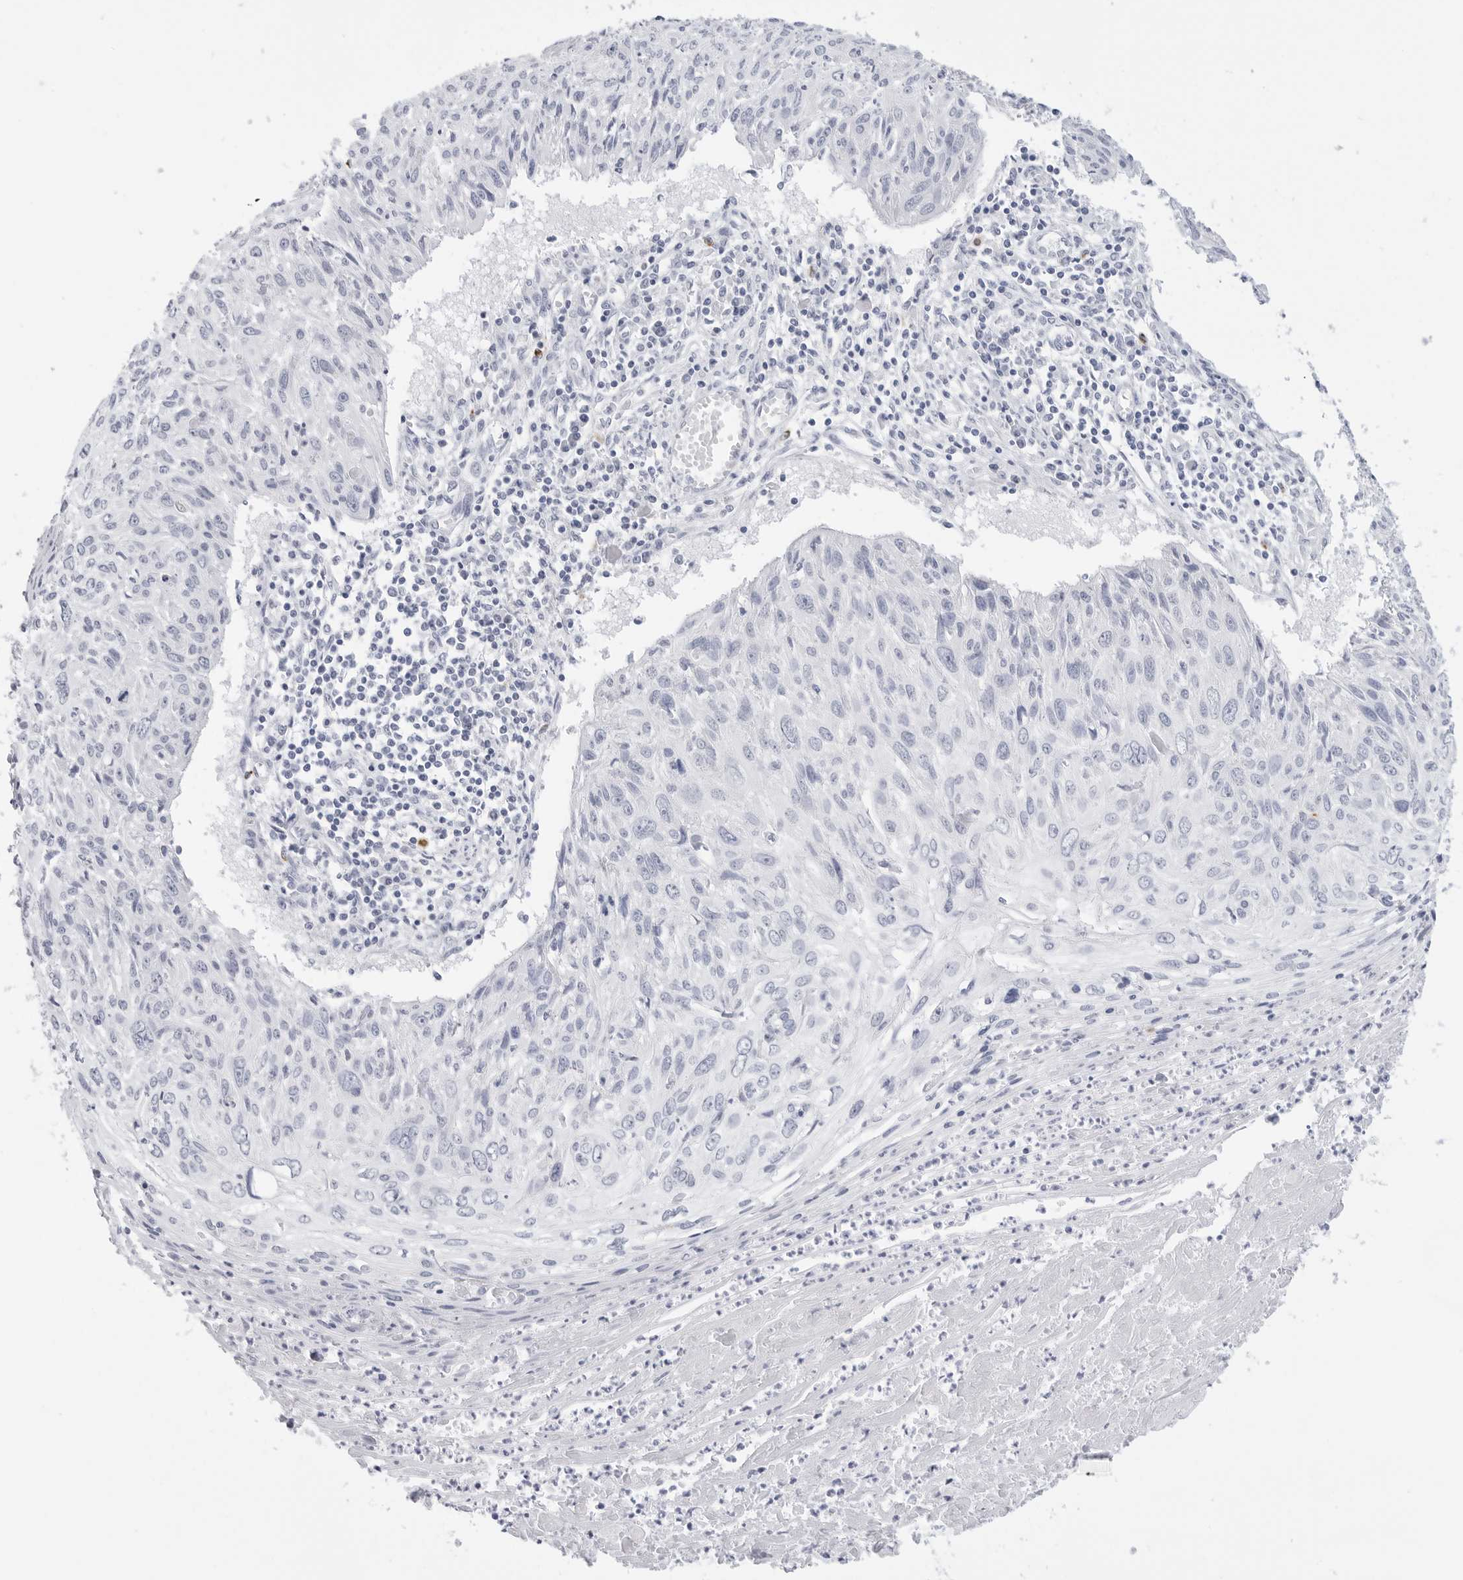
{"staining": {"intensity": "negative", "quantity": "none", "location": "none"}, "tissue": "cervical cancer", "cell_type": "Tumor cells", "image_type": "cancer", "snomed": [{"axis": "morphology", "description": "Squamous cell carcinoma, NOS"}, {"axis": "topography", "description": "Cervix"}], "caption": "A high-resolution histopathology image shows immunohistochemistry (IHC) staining of cervical cancer (squamous cell carcinoma), which reveals no significant positivity in tumor cells.", "gene": "HSPB7", "patient": {"sex": "female", "age": 51}}